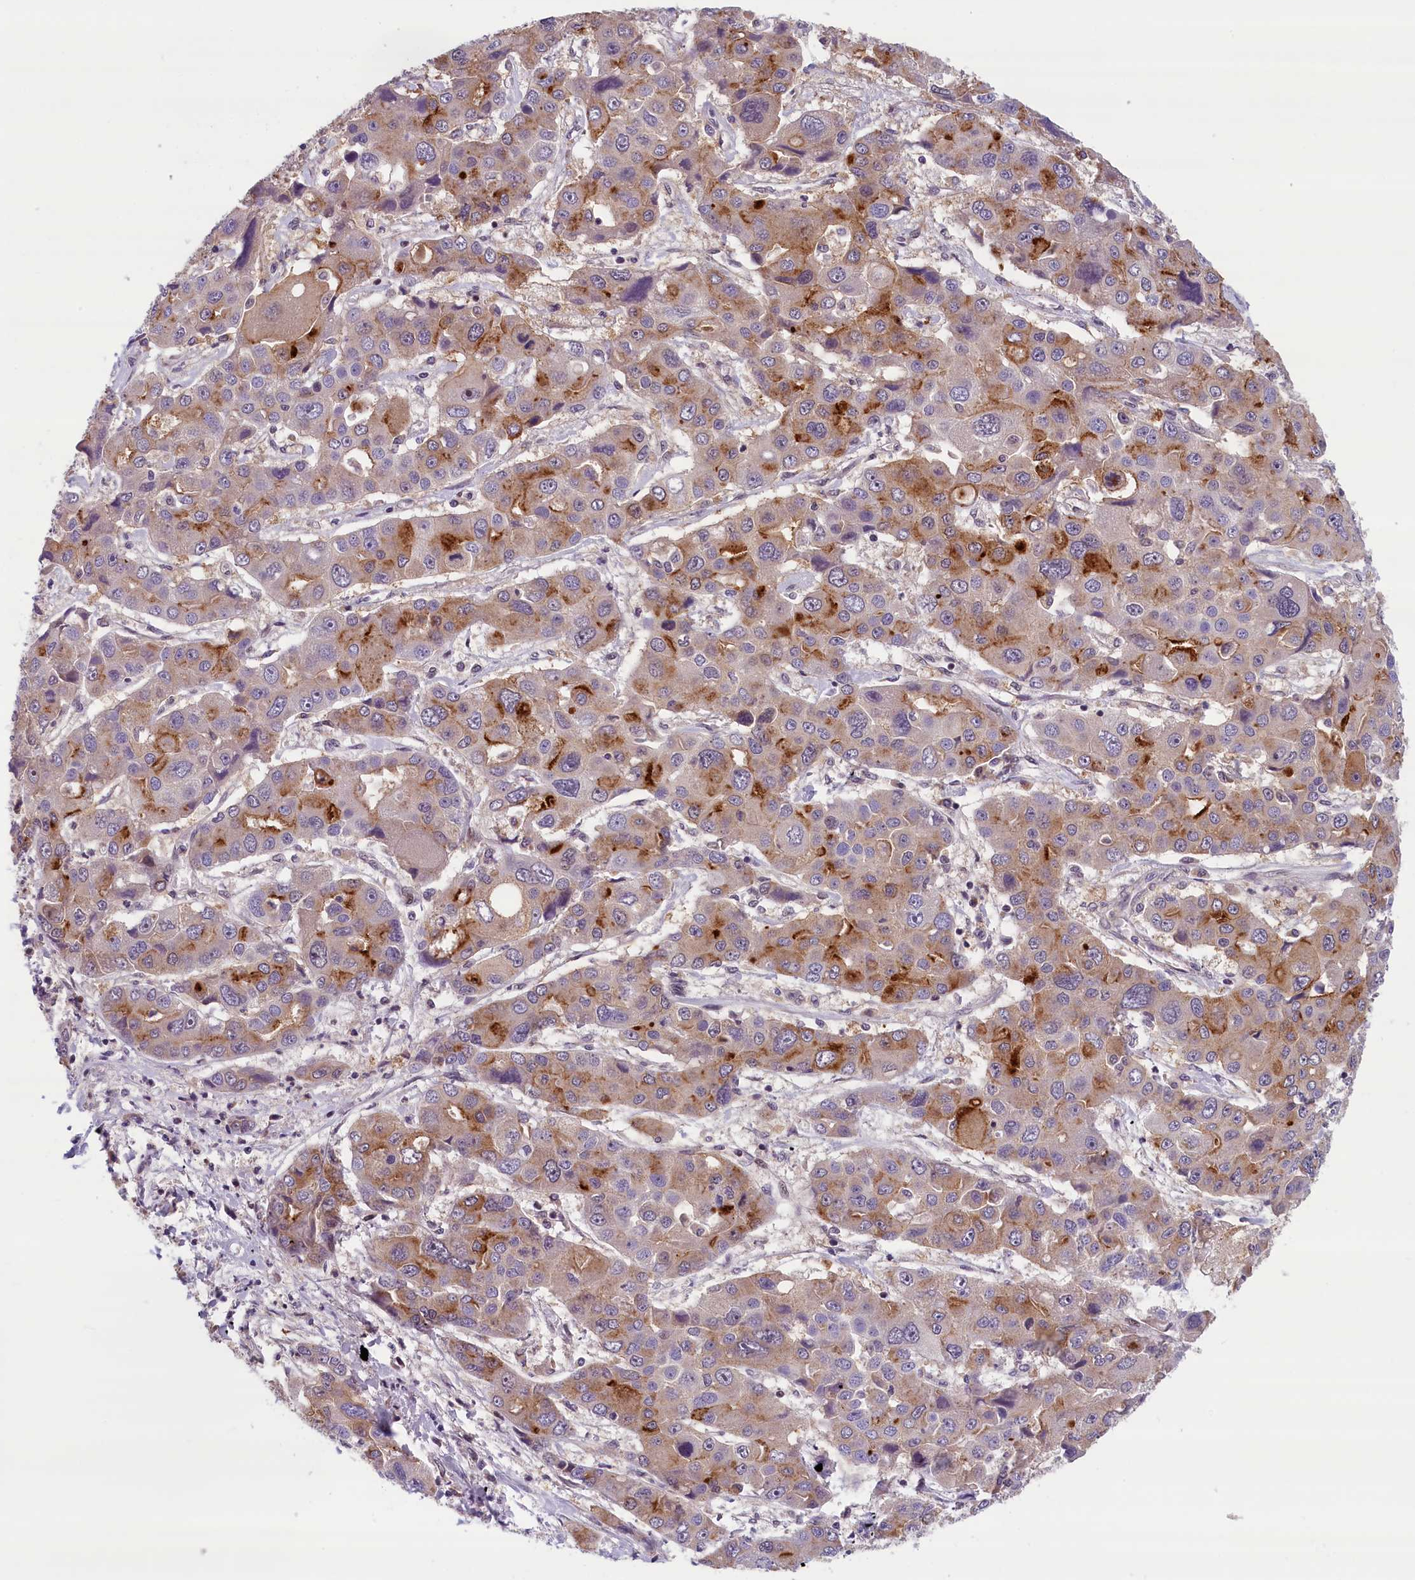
{"staining": {"intensity": "moderate", "quantity": "<25%", "location": "cytoplasmic/membranous"}, "tissue": "liver cancer", "cell_type": "Tumor cells", "image_type": "cancer", "snomed": [{"axis": "morphology", "description": "Cholangiocarcinoma"}, {"axis": "topography", "description": "Liver"}], "caption": "The immunohistochemical stain highlights moderate cytoplasmic/membranous staining in tumor cells of cholangiocarcinoma (liver) tissue.", "gene": "KCNK6", "patient": {"sex": "male", "age": 67}}